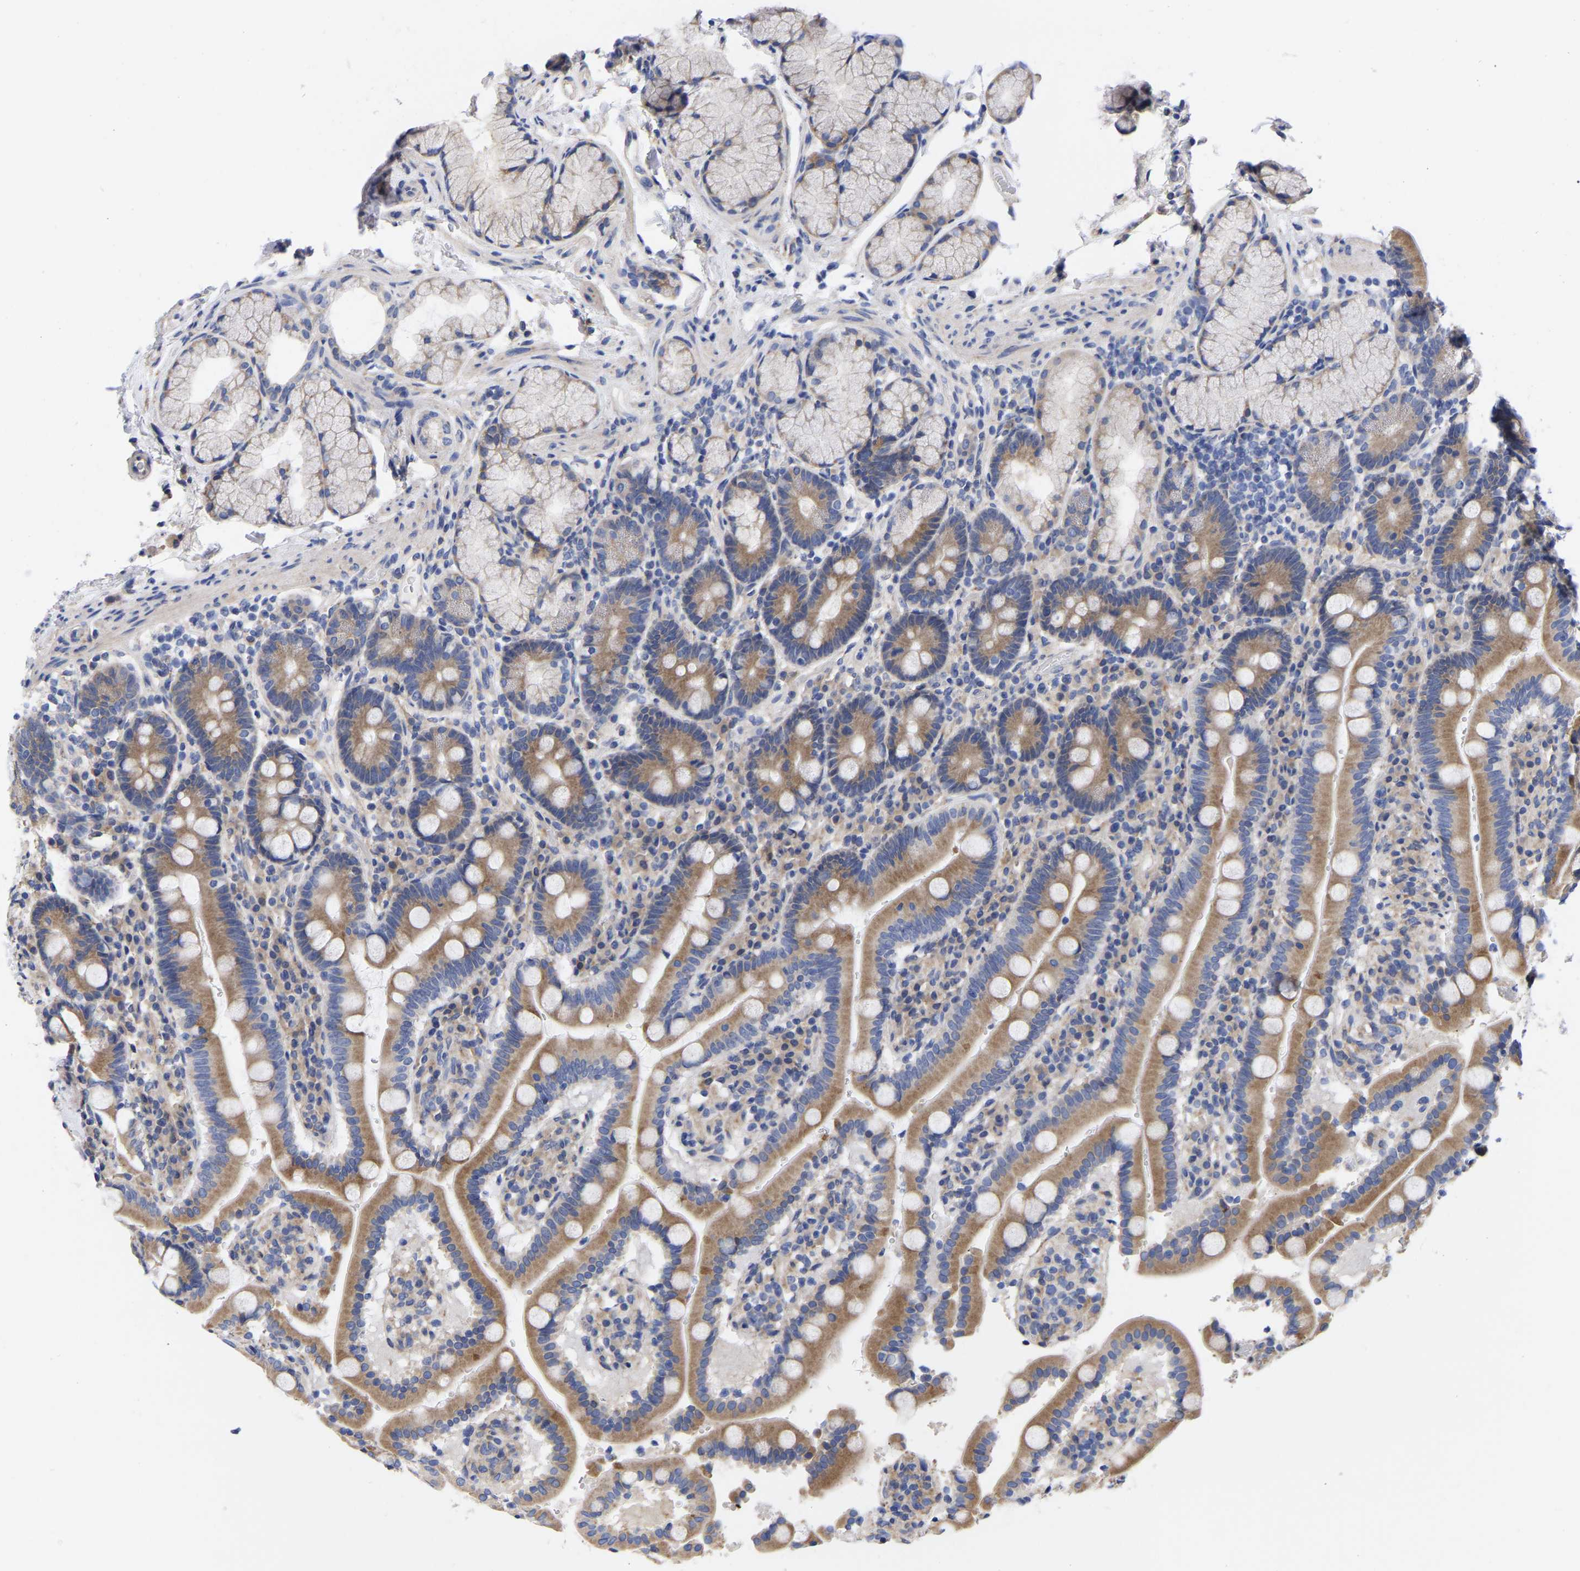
{"staining": {"intensity": "moderate", "quantity": ">75%", "location": "cytoplasmic/membranous"}, "tissue": "duodenum", "cell_type": "Glandular cells", "image_type": "normal", "snomed": [{"axis": "morphology", "description": "Normal tissue, NOS"}, {"axis": "topography", "description": "Small intestine, NOS"}], "caption": "The photomicrograph demonstrates staining of normal duodenum, revealing moderate cytoplasmic/membranous protein positivity (brown color) within glandular cells. Immunohistochemistry (ihc) stains the protein of interest in brown and the nuclei are stained blue.", "gene": "CFAP298", "patient": {"sex": "female", "age": 71}}